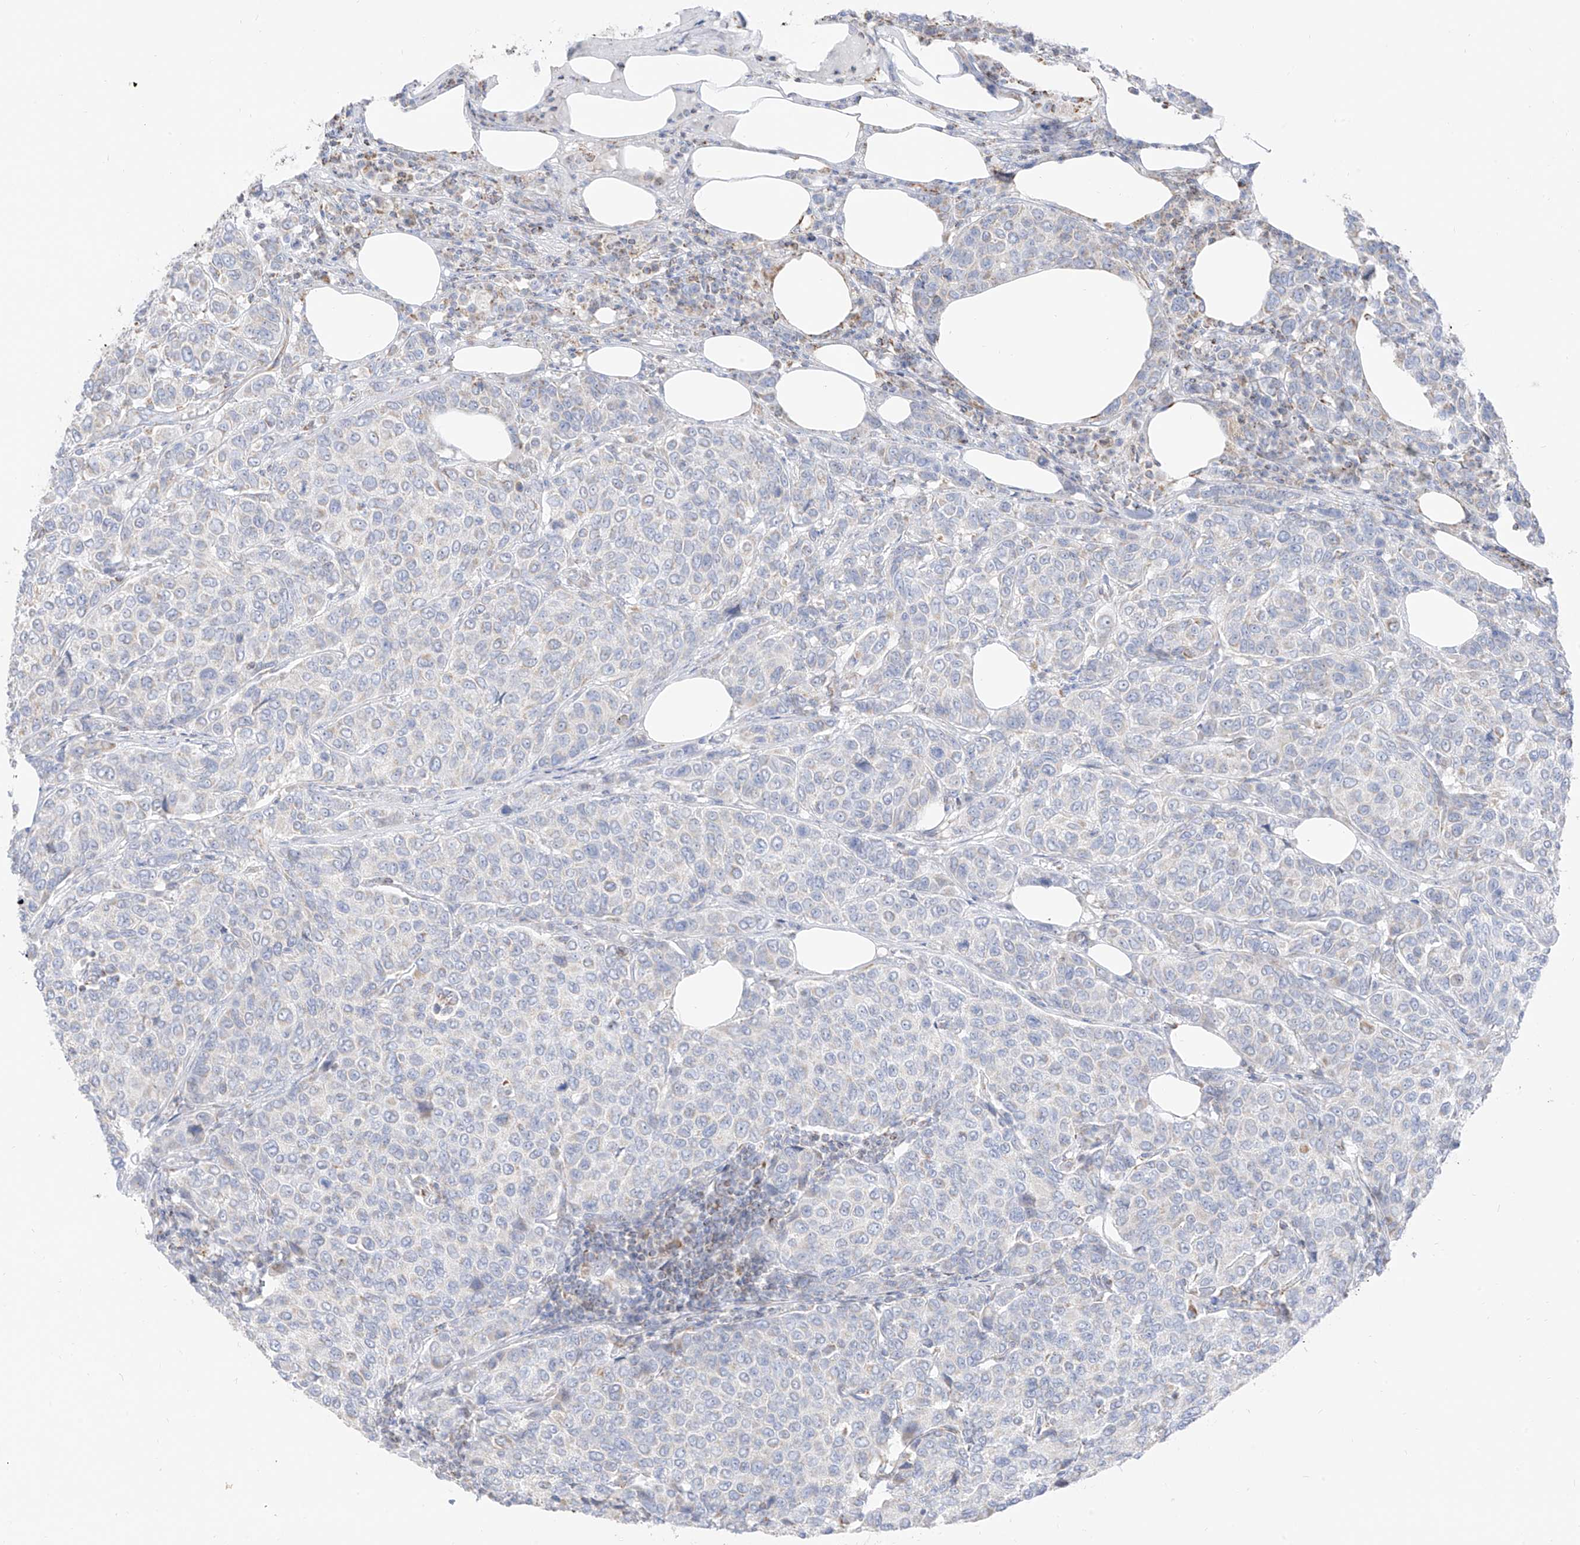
{"staining": {"intensity": "negative", "quantity": "none", "location": "none"}, "tissue": "breast cancer", "cell_type": "Tumor cells", "image_type": "cancer", "snomed": [{"axis": "morphology", "description": "Duct carcinoma"}, {"axis": "topography", "description": "Breast"}], "caption": "Tumor cells show no significant protein expression in breast cancer.", "gene": "ETHE1", "patient": {"sex": "female", "age": 55}}